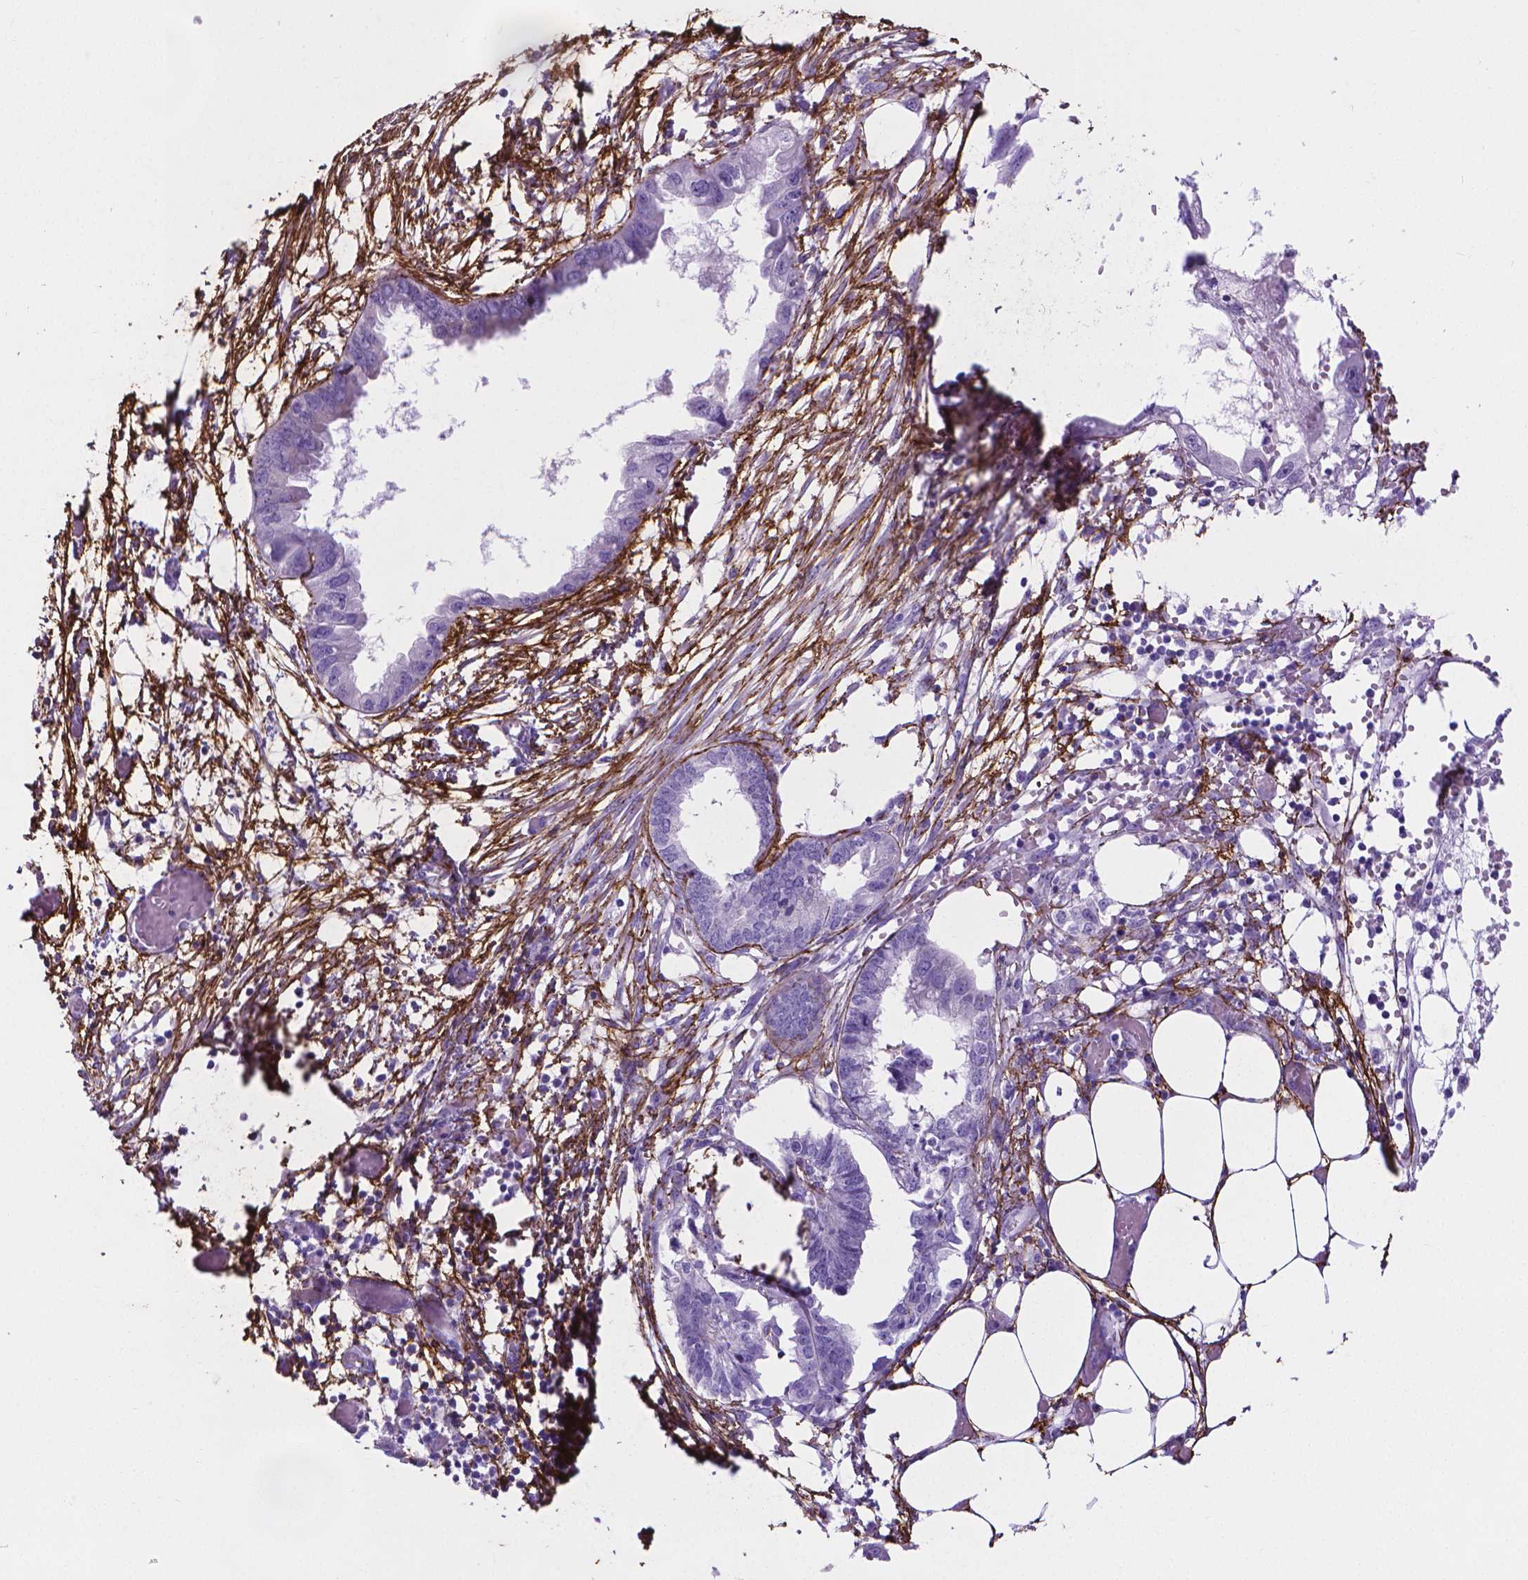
{"staining": {"intensity": "negative", "quantity": "none", "location": "none"}, "tissue": "endometrial cancer", "cell_type": "Tumor cells", "image_type": "cancer", "snomed": [{"axis": "morphology", "description": "Adenocarcinoma, NOS"}, {"axis": "morphology", "description": "Adenocarcinoma, metastatic, NOS"}, {"axis": "topography", "description": "Adipose tissue"}, {"axis": "topography", "description": "Endometrium"}], "caption": "DAB immunohistochemical staining of endometrial cancer (adenocarcinoma) demonstrates no significant expression in tumor cells.", "gene": "MFAP2", "patient": {"sex": "female", "age": 67}}